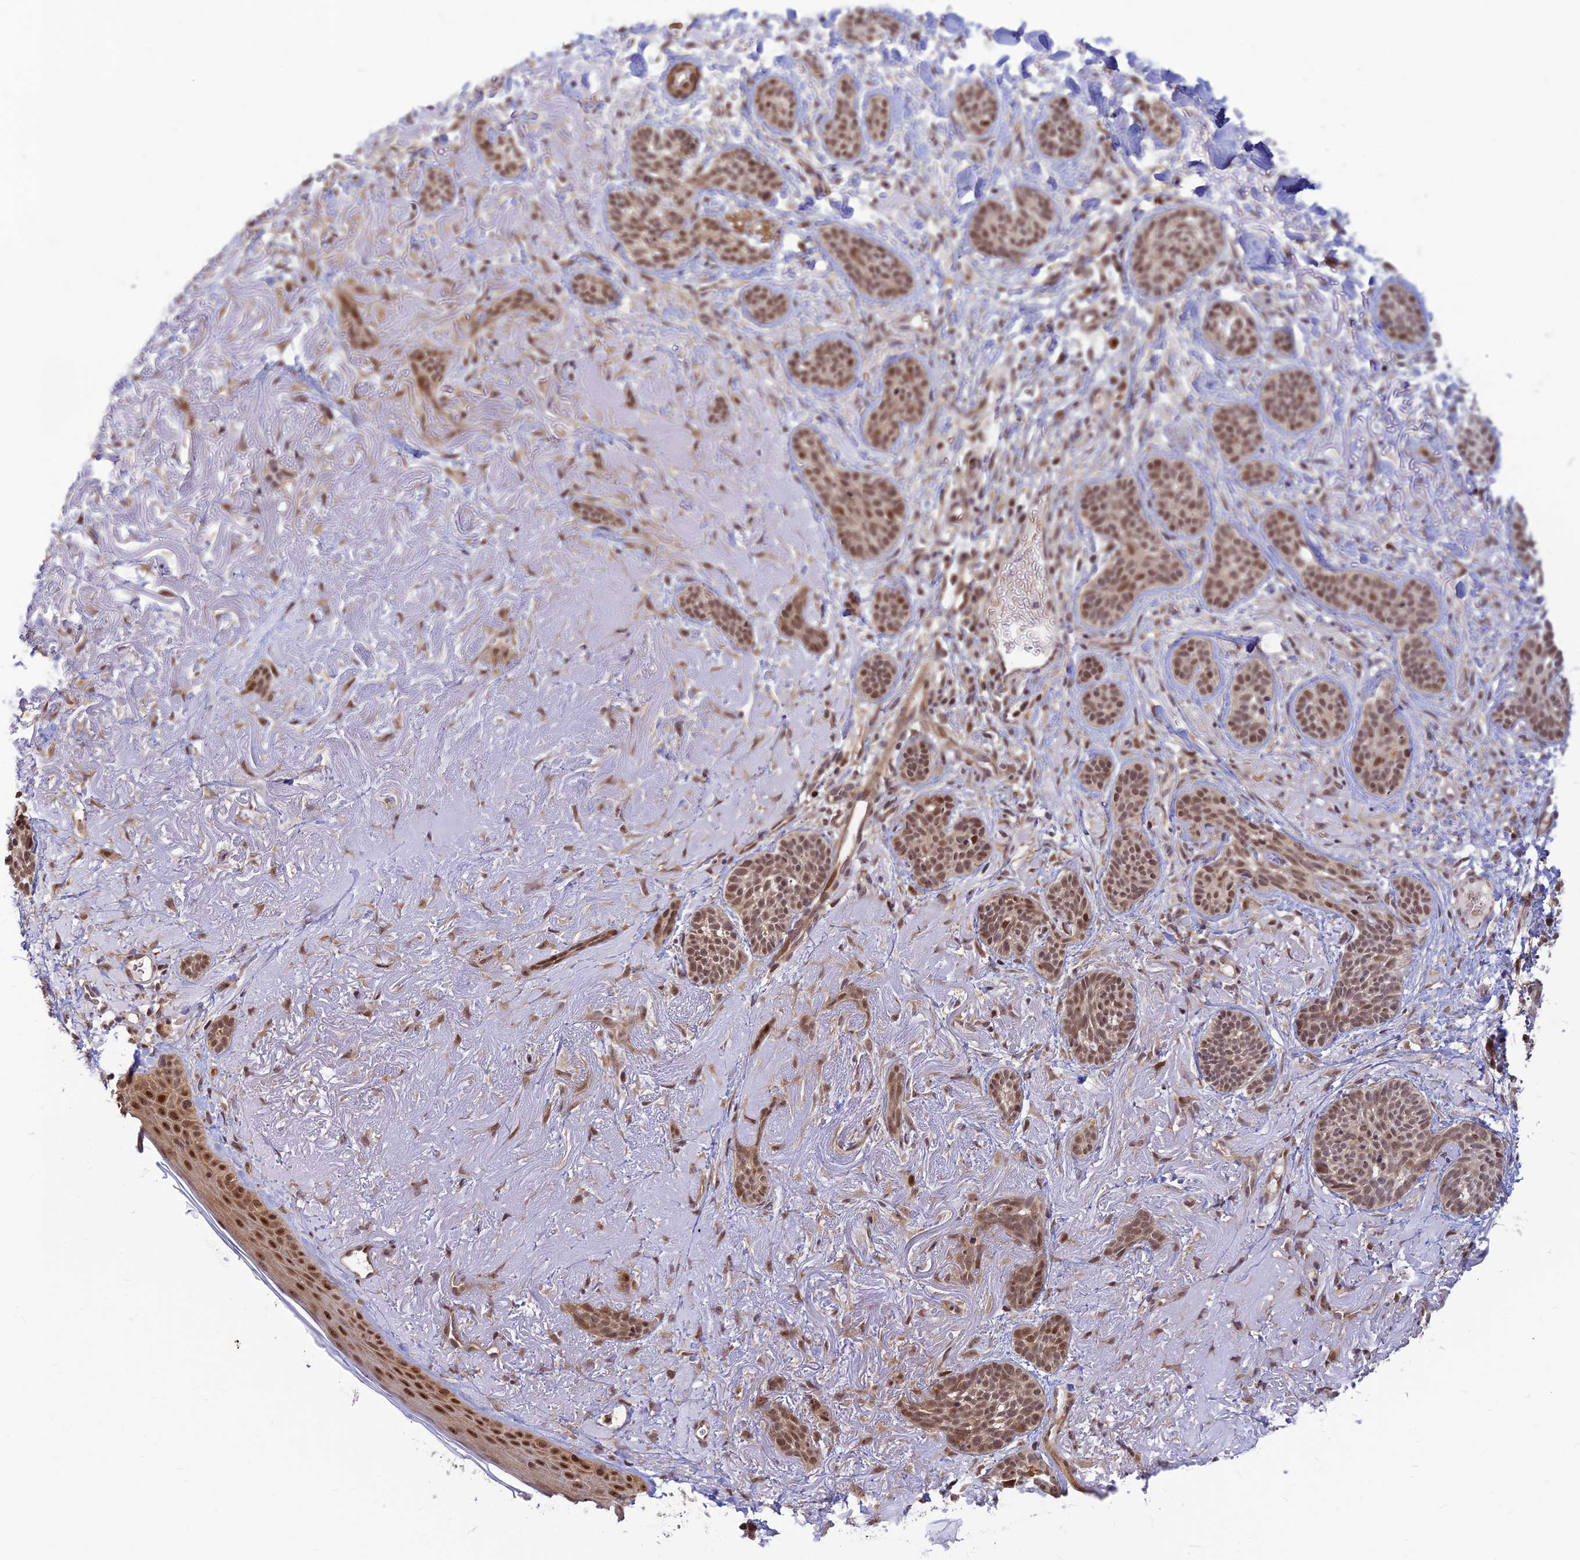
{"staining": {"intensity": "moderate", "quantity": ">75%", "location": "nuclear"}, "tissue": "skin cancer", "cell_type": "Tumor cells", "image_type": "cancer", "snomed": [{"axis": "morphology", "description": "Basal cell carcinoma"}, {"axis": "topography", "description": "Skin"}], "caption": "An IHC photomicrograph of neoplastic tissue is shown. Protein staining in brown labels moderate nuclear positivity in skin cancer (basal cell carcinoma) within tumor cells. The protein is stained brown, and the nuclei are stained in blue (DAB (3,3'-diaminobenzidine) IHC with brightfield microscopy, high magnification).", "gene": "ASPDH", "patient": {"sex": "male", "age": 71}}